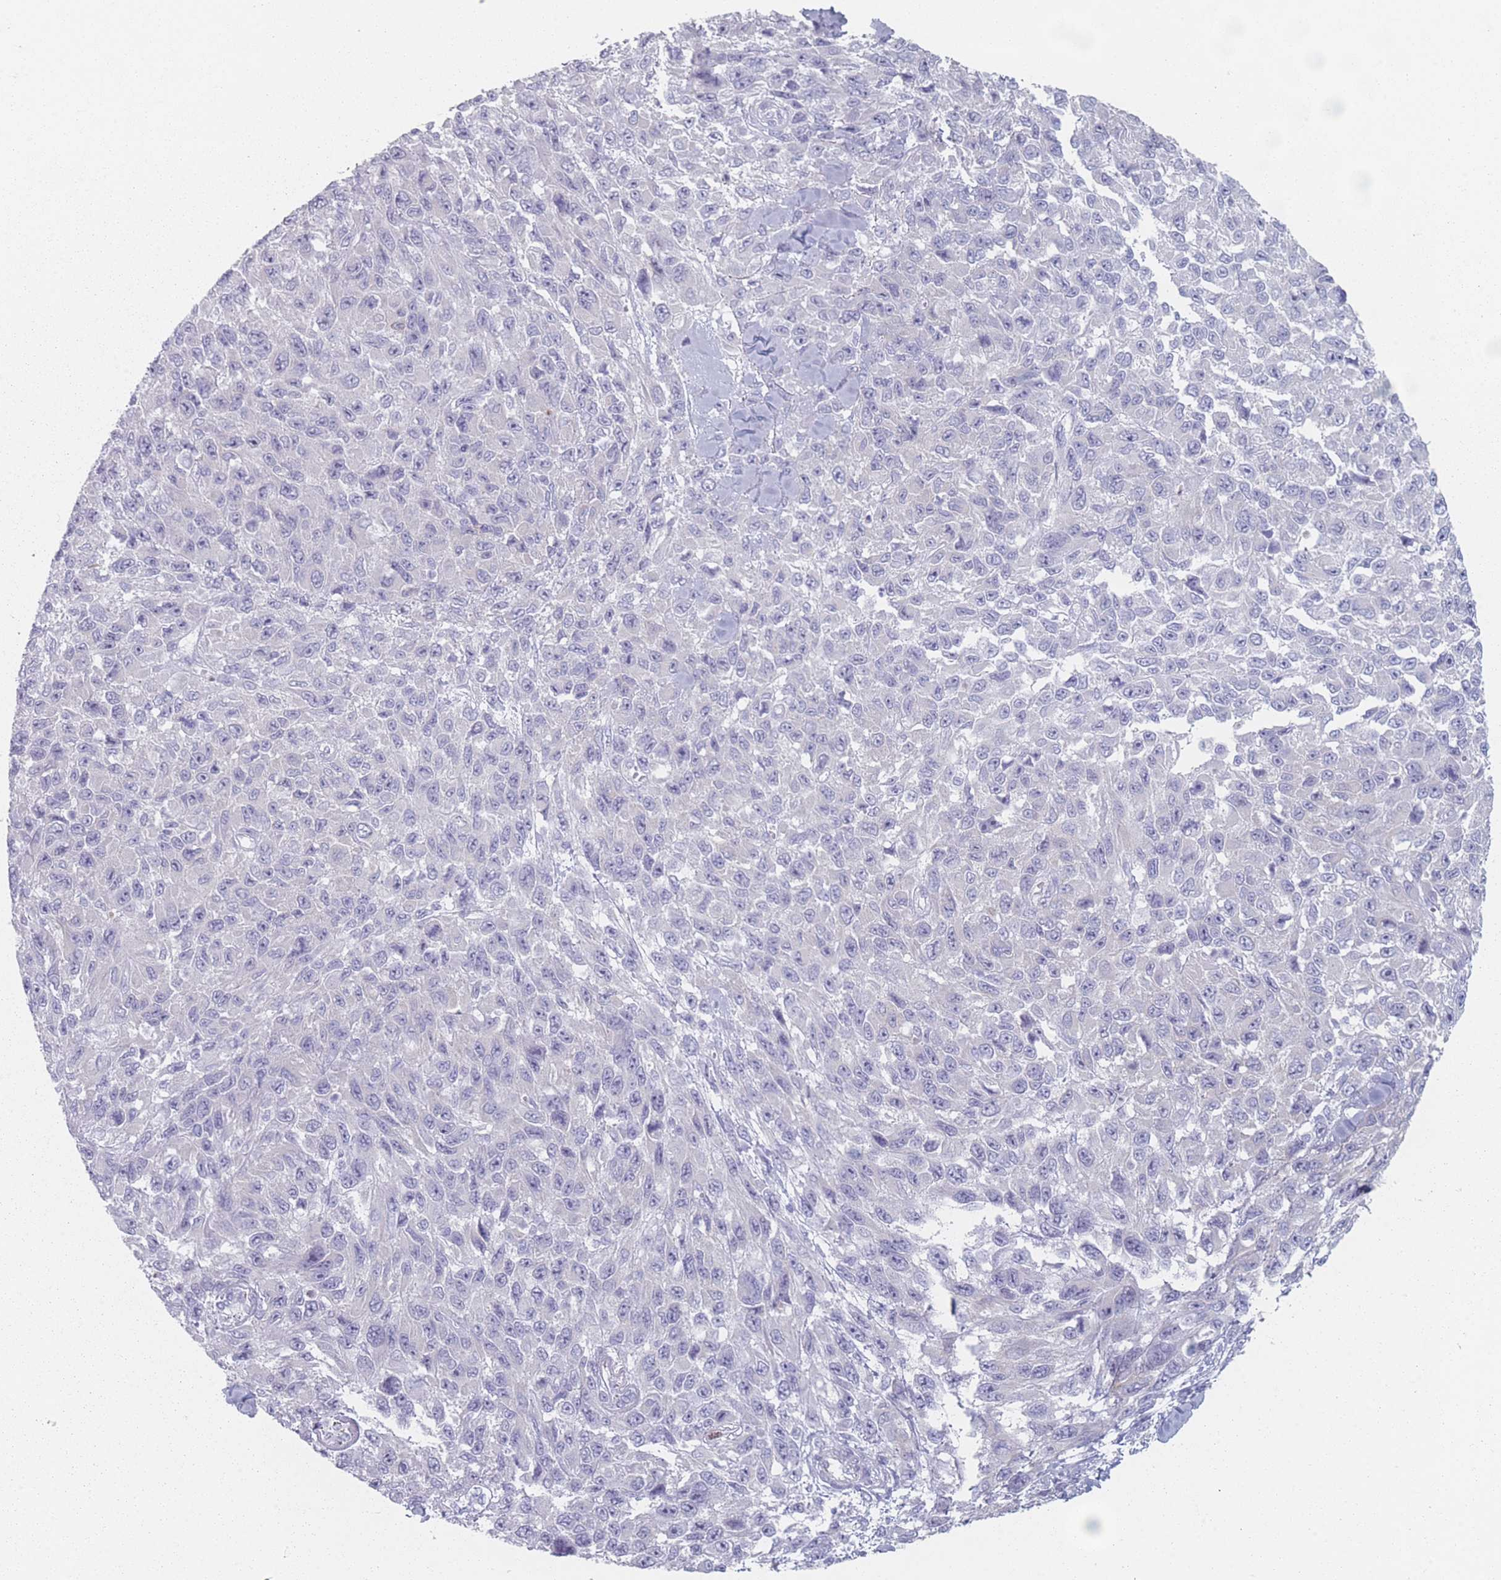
{"staining": {"intensity": "negative", "quantity": "none", "location": "none"}, "tissue": "melanoma", "cell_type": "Tumor cells", "image_type": "cancer", "snomed": [{"axis": "morphology", "description": "Malignant melanoma, NOS"}, {"axis": "topography", "description": "Skin"}], "caption": "Tumor cells are negative for protein expression in human malignant melanoma.", "gene": "RNF4", "patient": {"sex": "female", "age": 96}}